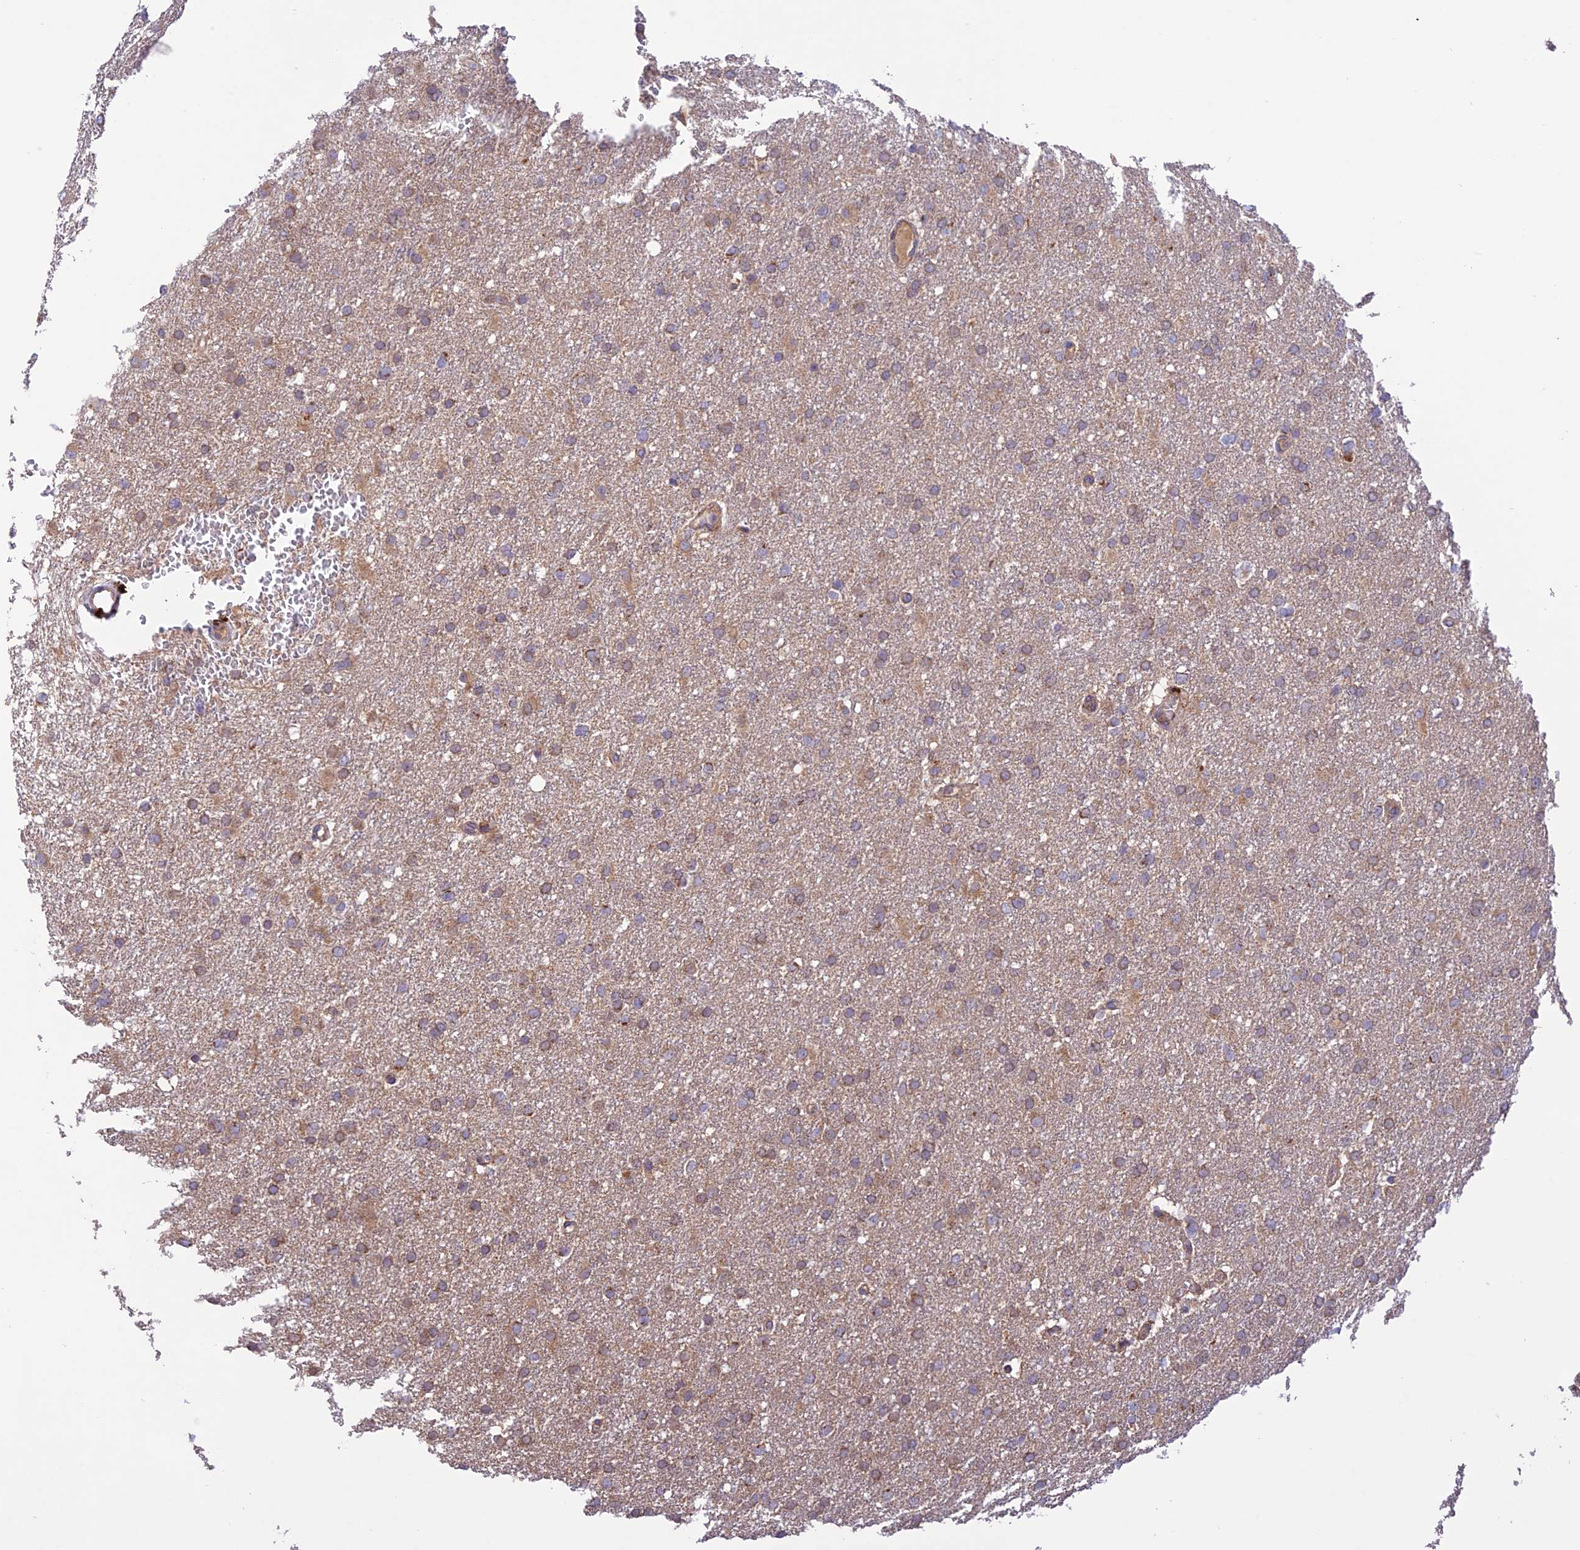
{"staining": {"intensity": "weak", "quantity": ">75%", "location": "cytoplasmic/membranous"}, "tissue": "glioma", "cell_type": "Tumor cells", "image_type": "cancer", "snomed": [{"axis": "morphology", "description": "Glioma, malignant, High grade"}, {"axis": "topography", "description": "Cerebral cortex"}], "caption": "DAB immunohistochemical staining of glioma demonstrates weak cytoplasmic/membranous protein positivity in about >75% of tumor cells.", "gene": "NDUFAF1", "patient": {"sex": "female", "age": 36}}